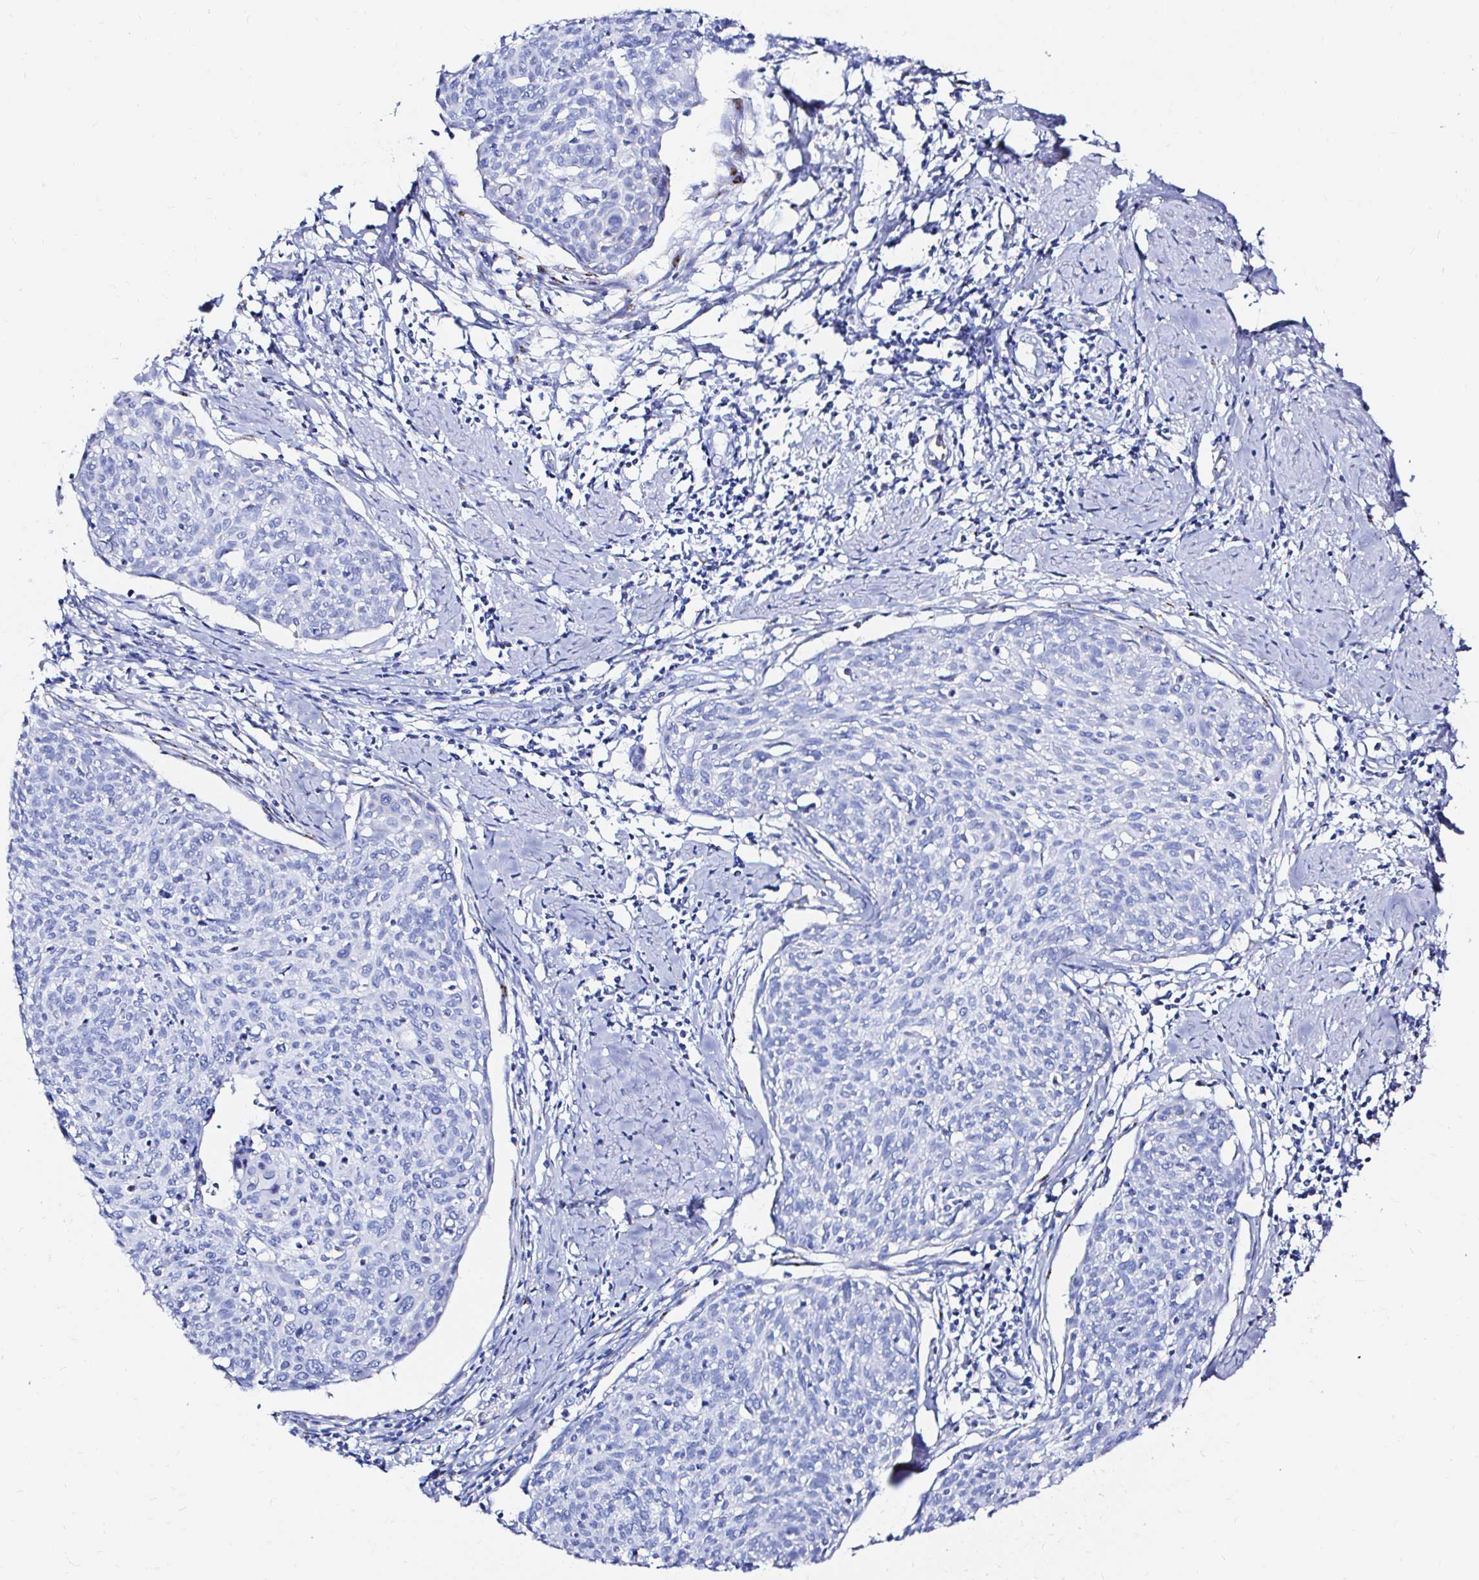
{"staining": {"intensity": "negative", "quantity": "none", "location": "none"}, "tissue": "cervical cancer", "cell_type": "Tumor cells", "image_type": "cancer", "snomed": [{"axis": "morphology", "description": "Squamous cell carcinoma, NOS"}, {"axis": "topography", "description": "Cervix"}], "caption": "Immunohistochemistry (IHC) of human cervical squamous cell carcinoma displays no positivity in tumor cells. The staining is performed using DAB (3,3'-diaminobenzidine) brown chromogen with nuclei counter-stained in using hematoxylin.", "gene": "ZNF432", "patient": {"sex": "female", "age": 49}}